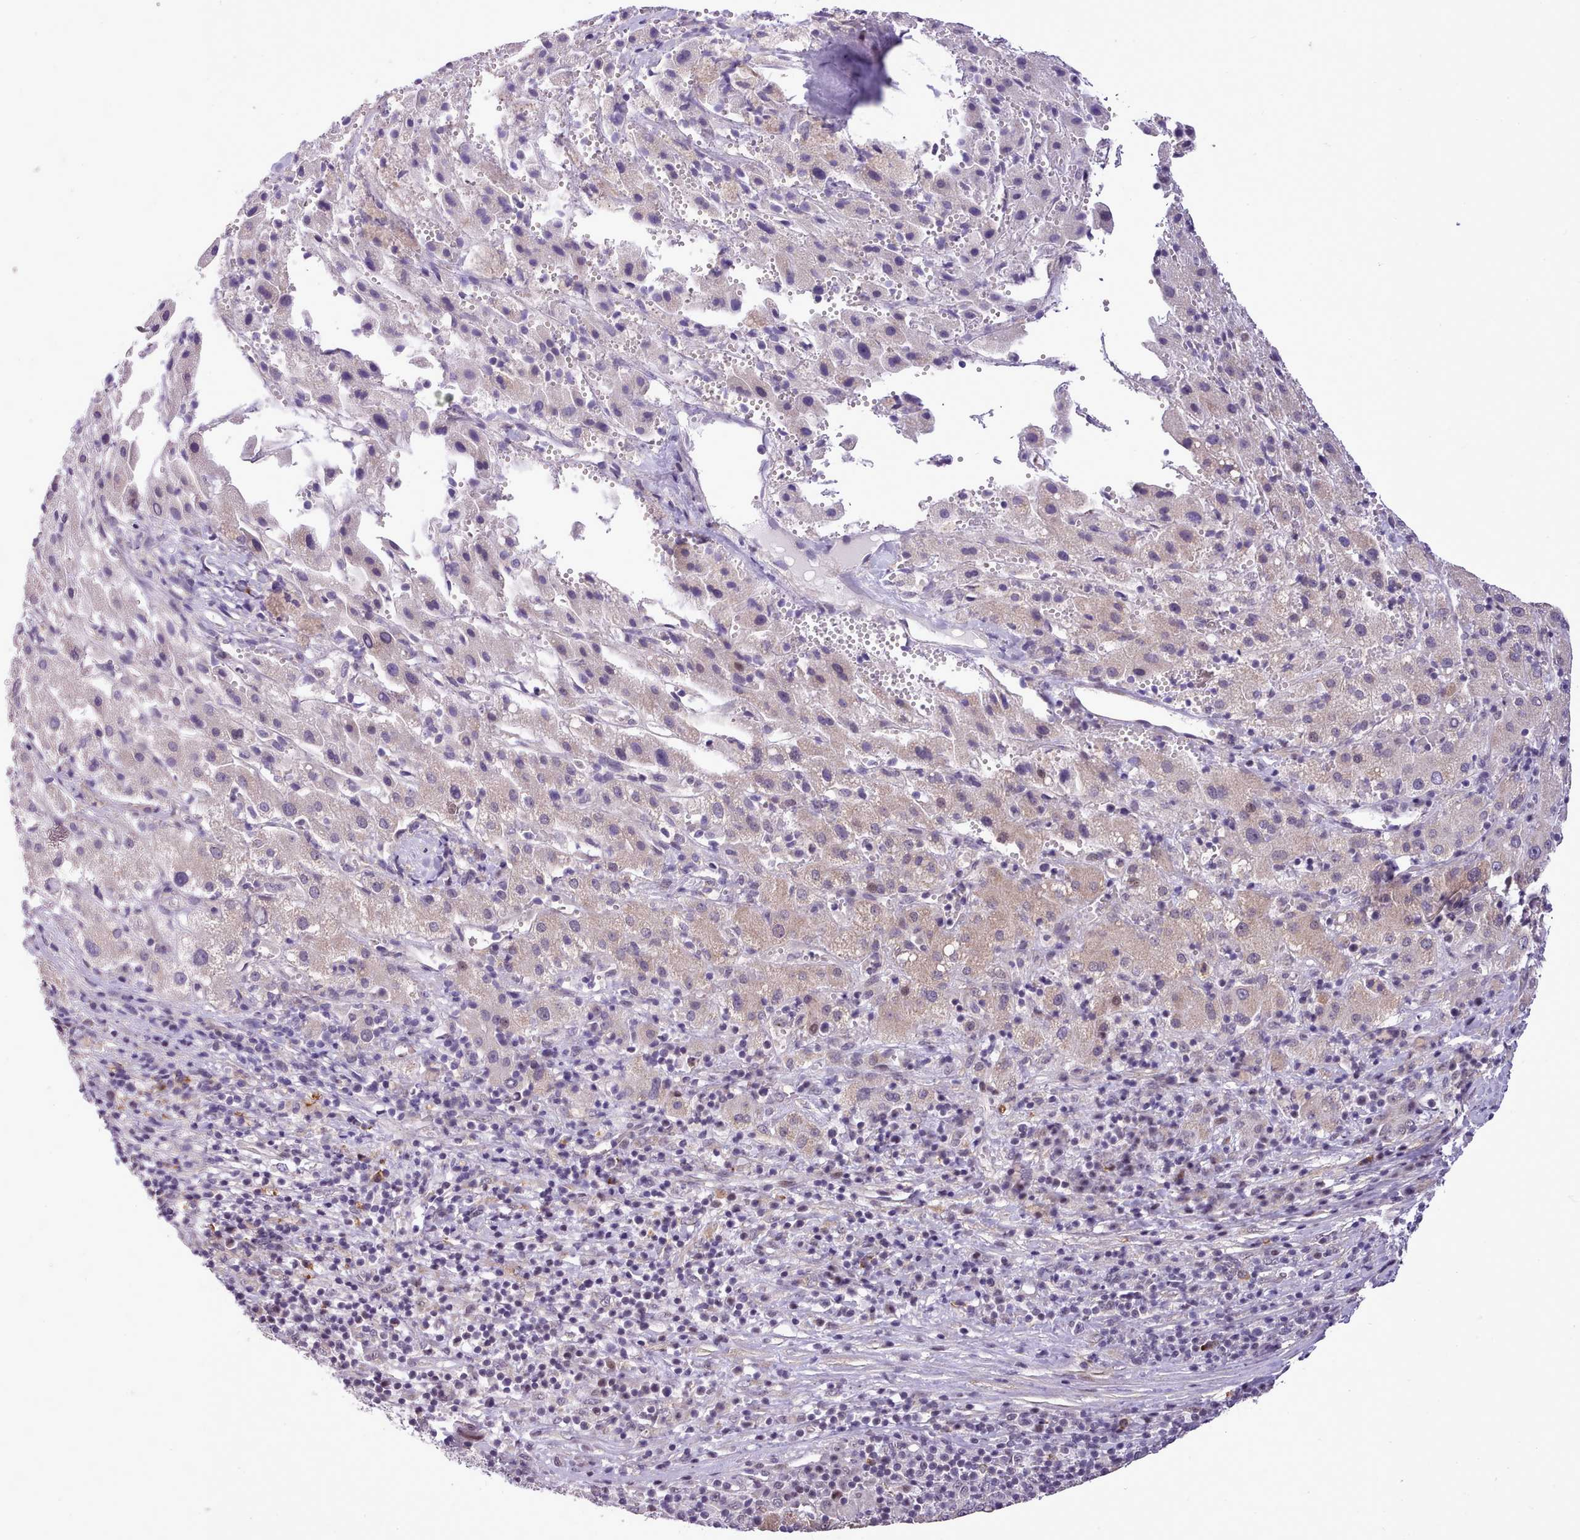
{"staining": {"intensity": "weak", "quantity": "<25%", "location": "cytoplasmic/membranous"}, "tissue": "liver cancer", "cell_type": "Tumor cells", "image_type": "cancer", "snomed": [{"axis": "morphology", "description": "Carcinoma, Hepatocellular, NOS"}, {"axis": "topography", "description": "Liver"}], "caption": "IHC of human liver cancer (hepatocellular carcinoma) exhibits no staining in tumor cells. (Immunohistochemistry, brightfield microscopy, high magnification).", "gene": "HOXB7", "patient": {"sex": "female", "age": 58}}